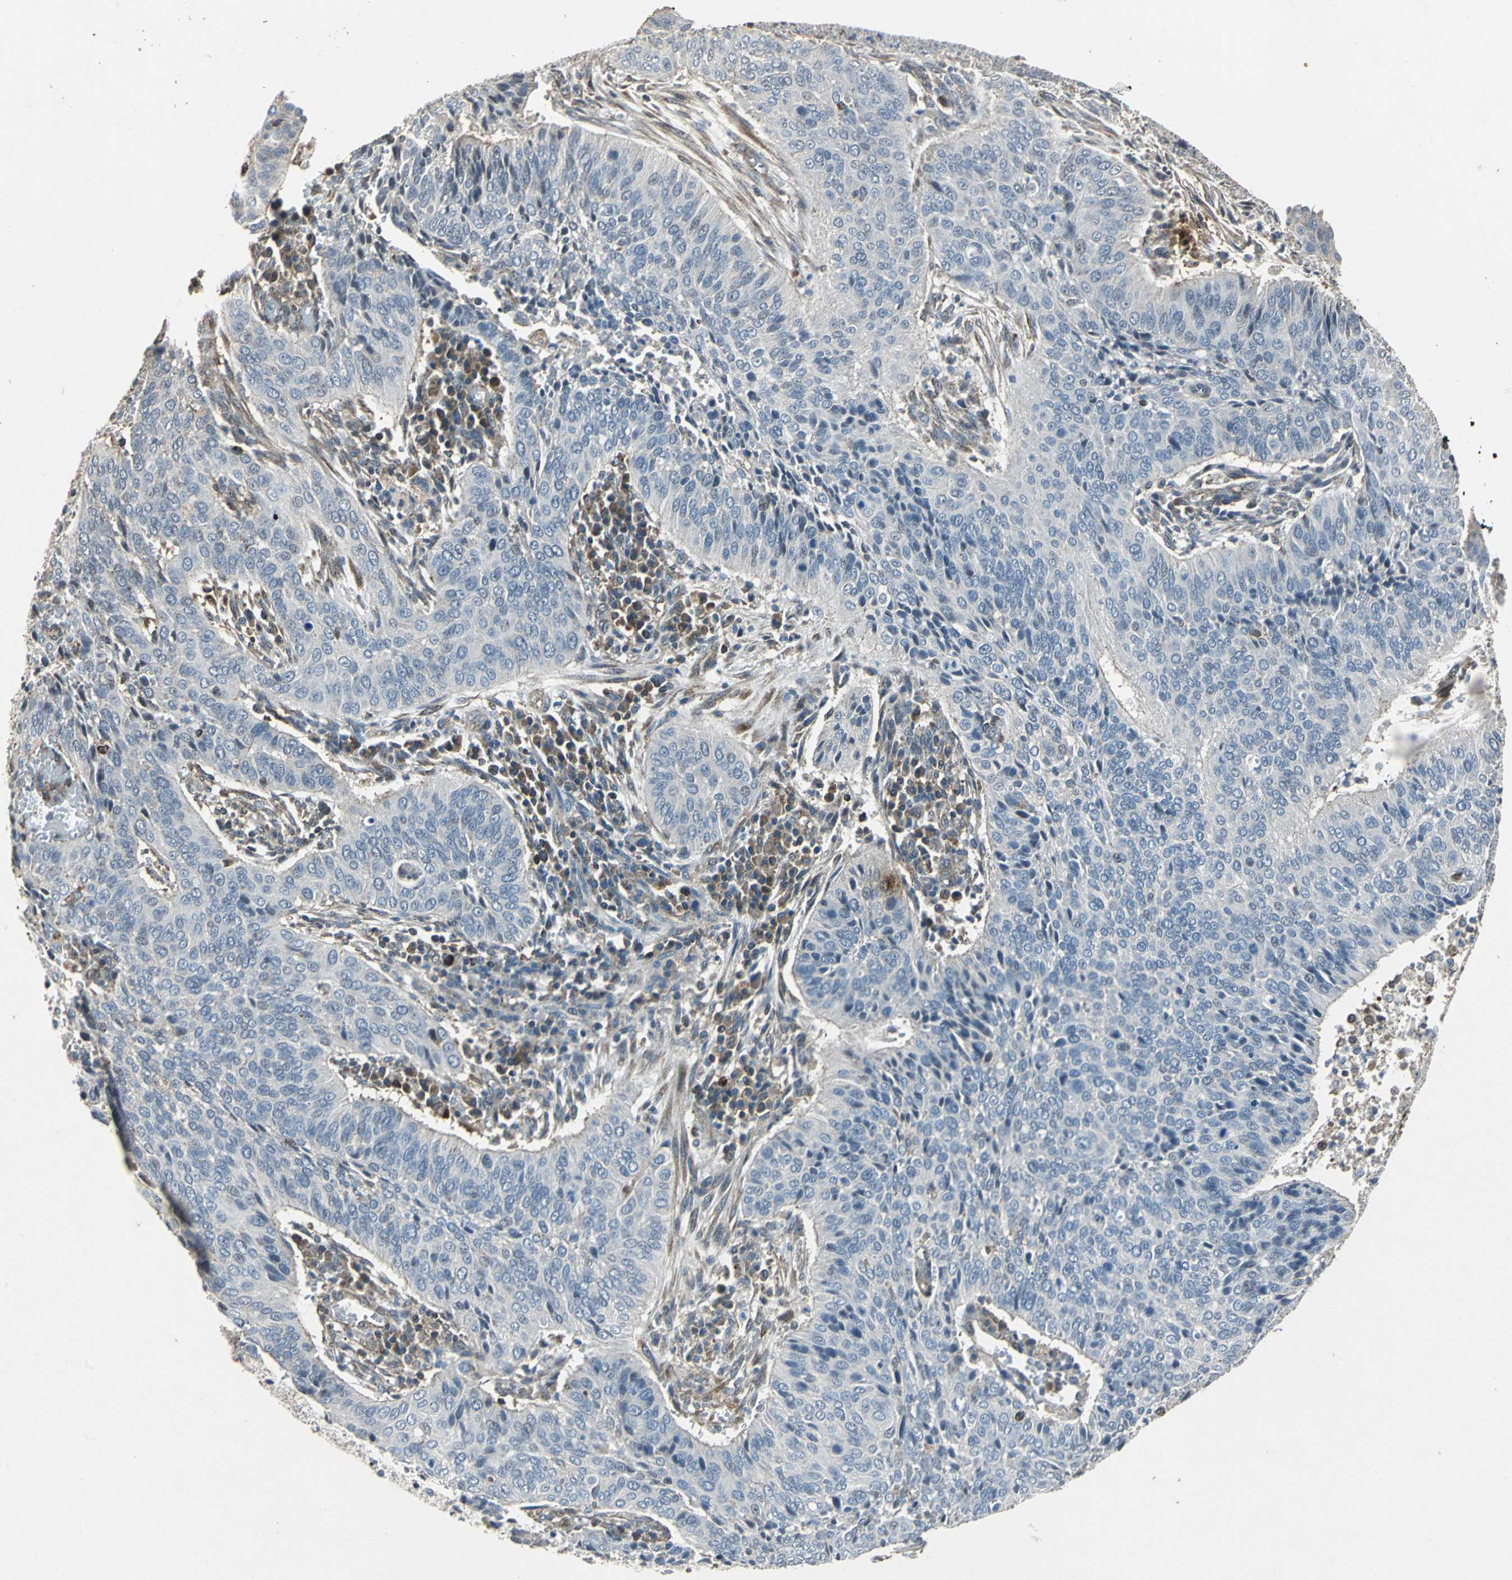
{"staining": {"intensity": "negative", "quantity": "none", "location": "none"}, "tissue": "cervical cancer", "cell_type": "Tumor cells", "image_type": "cancer", "snomed": [{"axis": "morphology", "description": "Squamous cell carcinoma, NOS"}, {"axis": "topography", "description": "Cervix"}], "caption": "An immunohistochemistry (IHC) photomicrograph of cervical squamous cell carcinoma is shown. There is no staining in tumor cells of cervical squamous cell carcinoma.", "gene": "DNAJB4", "patient": {"sex": "female", "age": 39}}